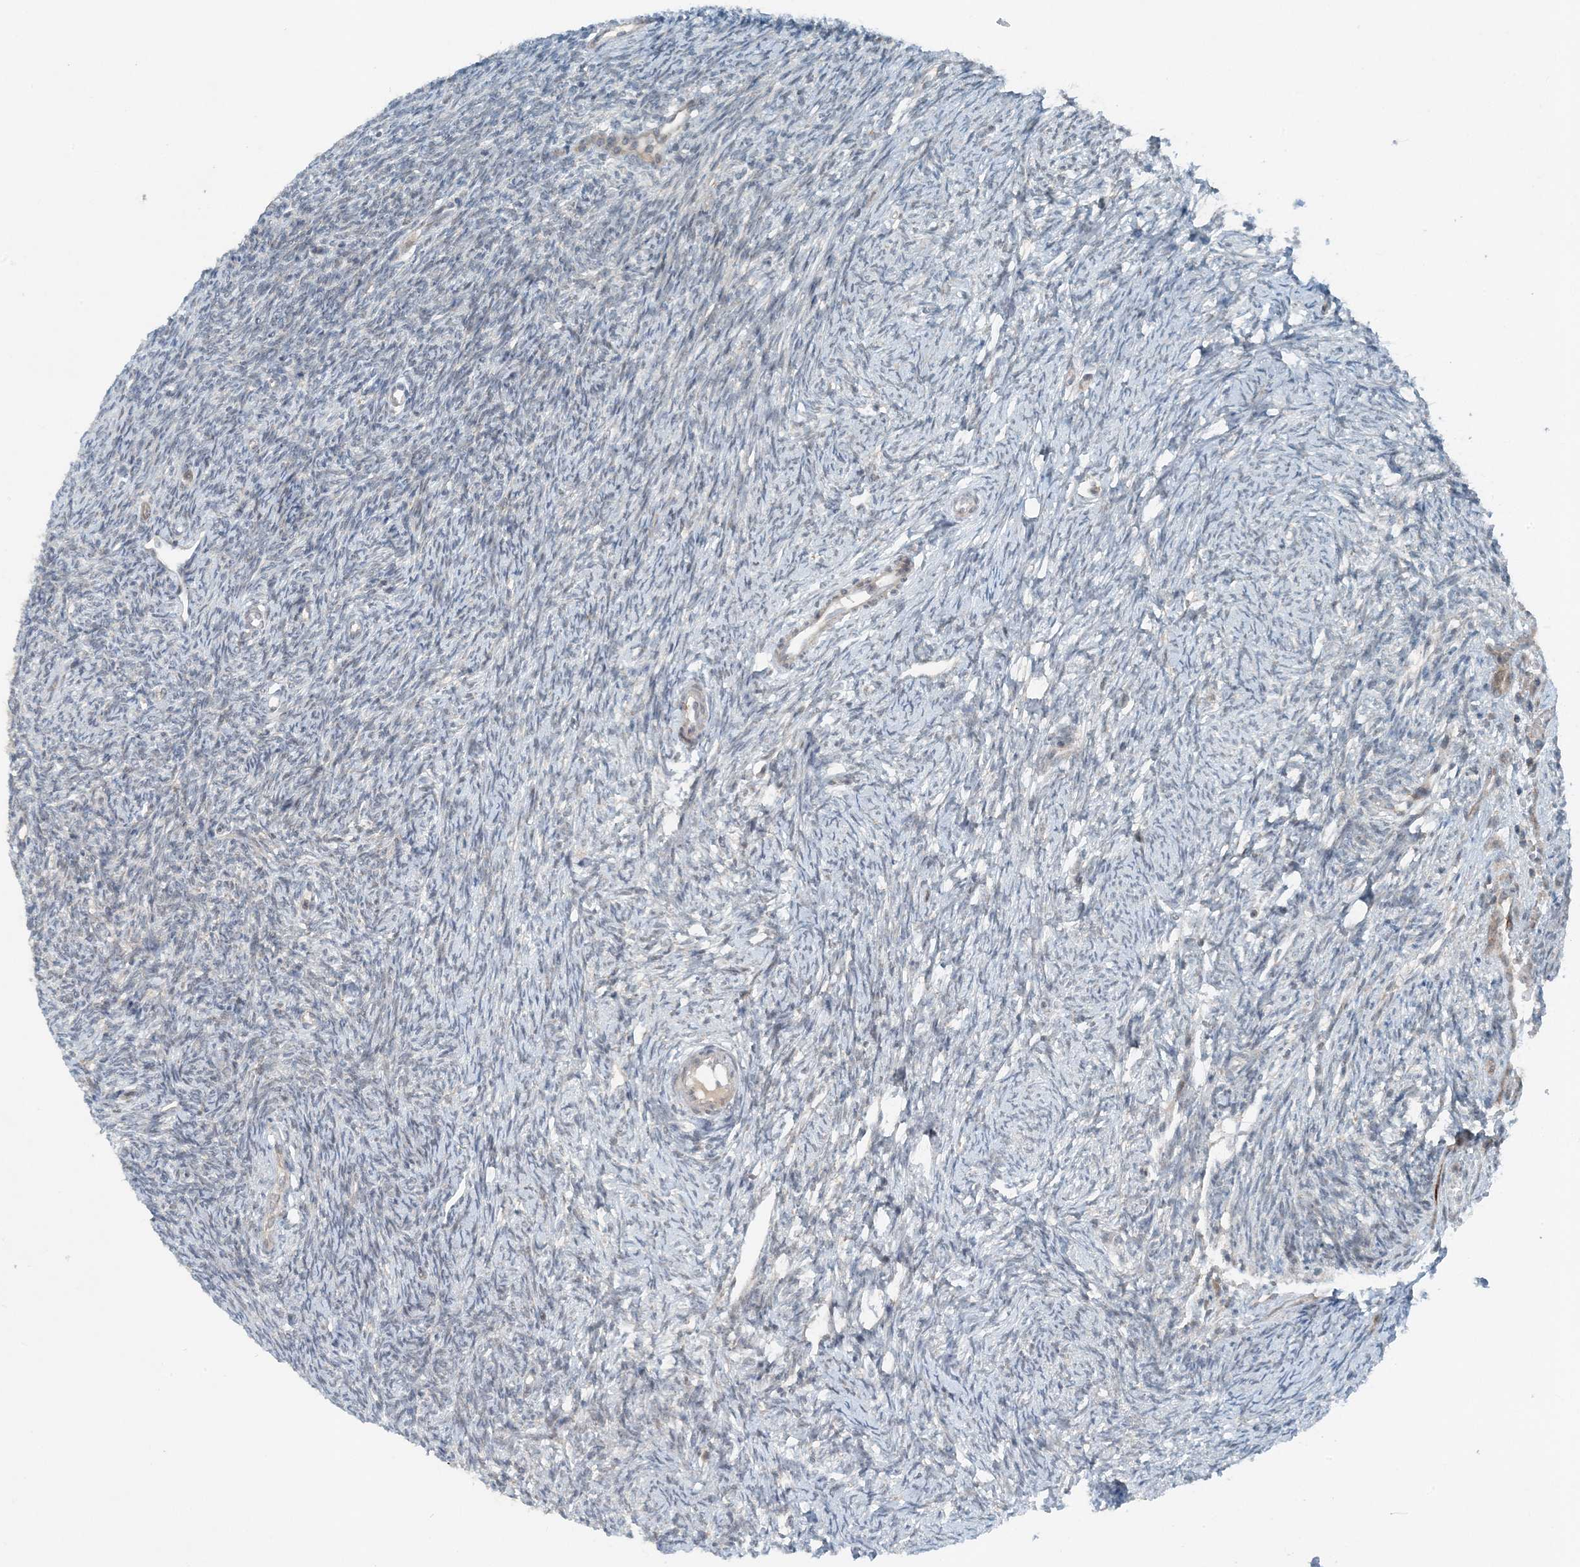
{"staining": {"intensity": "negative", "quantity": "none", "location": "none"}, "tissue": "ovary", "cell_type": "Ovarian stroma cells", "image_type": "normal", "snomed": [{"axis": "morphology", "description": "Normal tissue, NOS"}, {"axis": "morphology", "description": "Cyst, NOS"}, {"axis": "topography", "description": "Ovary"}], "caption": "DAB (3,3'-diaminobenzidine) immunohistochemical staining of normal human ovary displays no significant staining in ovarian stroma cells.", "gene": "MITD1", "patient": {"sex": "female", "age": 33}}